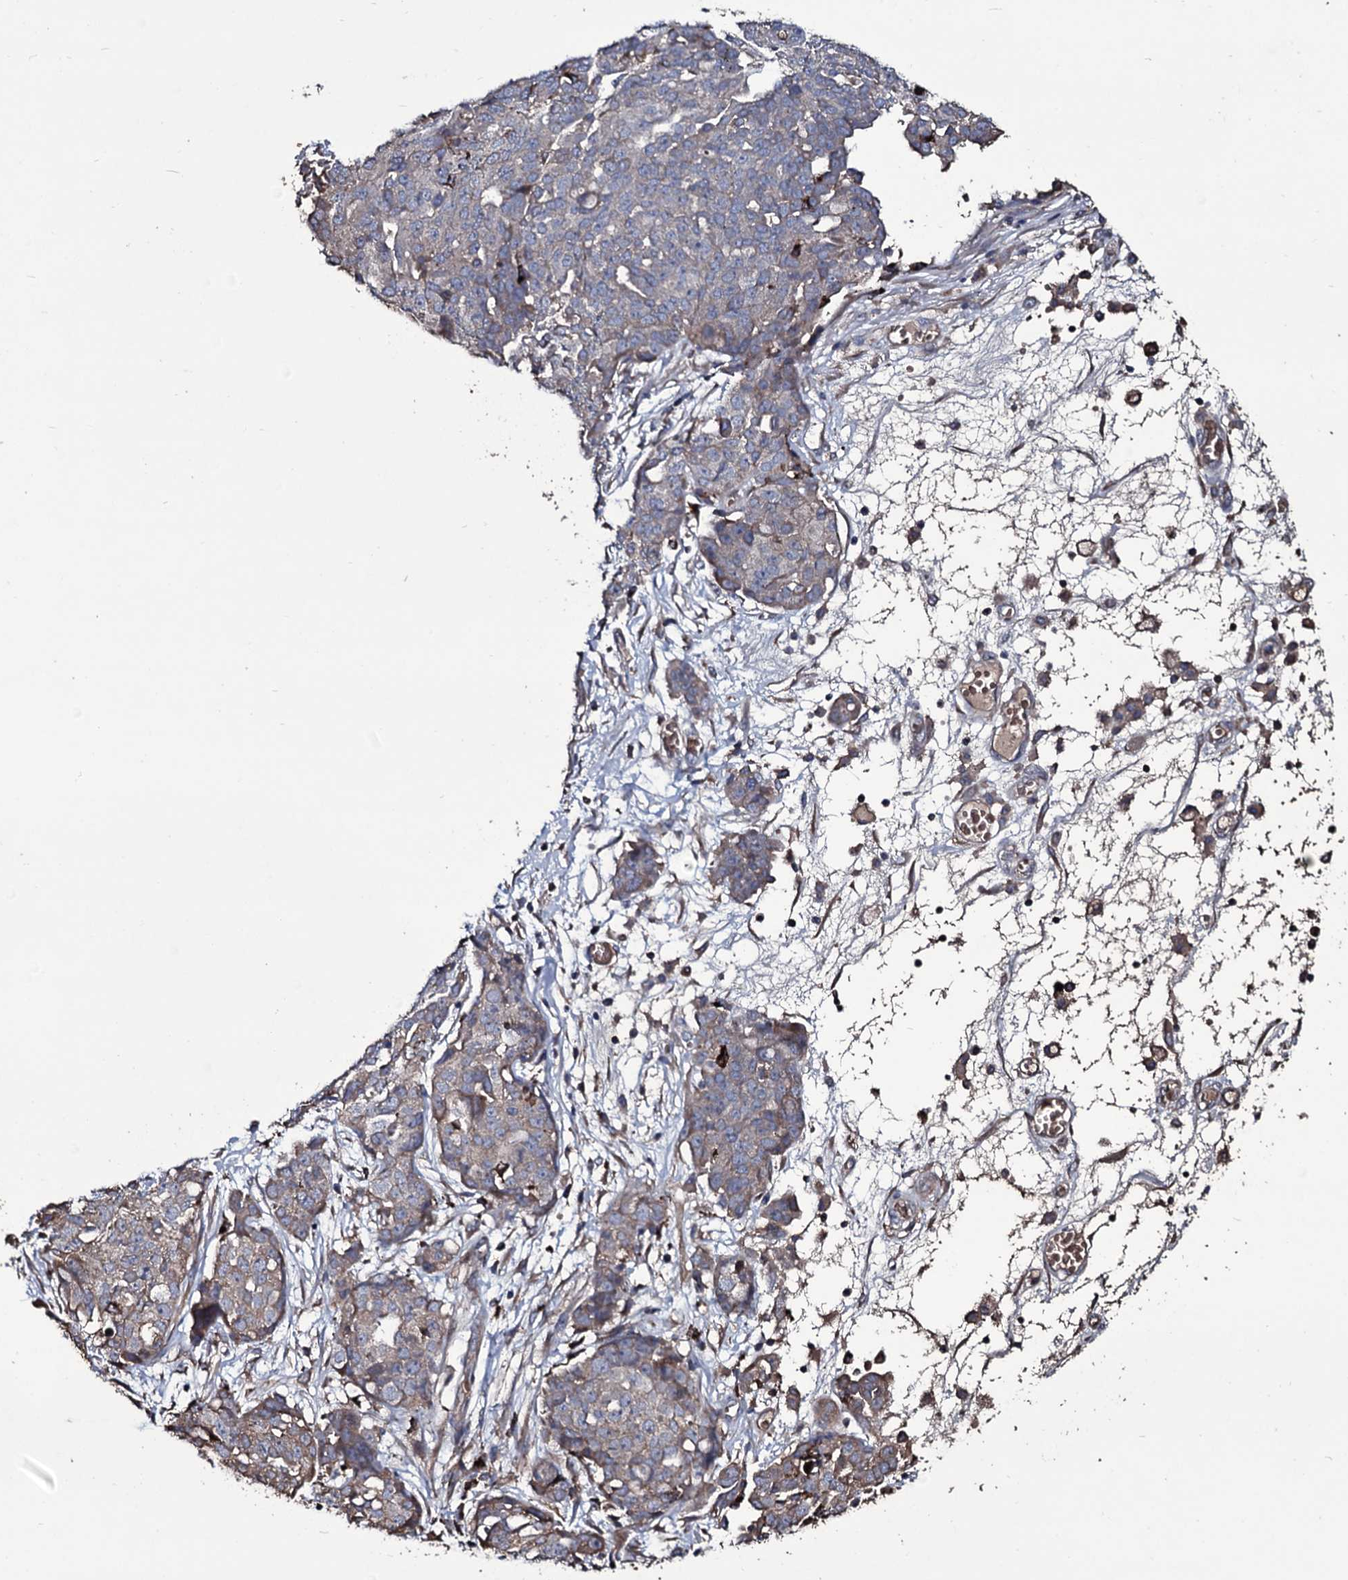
{"staining": {"intensity": "negative", "quantity": "none", "location": "none"}, "tissue": "ovarian cancer", "cell_type": "Tumor cells", "image_type": "cancer", "snomed": [{"axis": "morphology", "description": "Cystadenocarcinoma, serous, NOS"}, {"axis": "topography", "description": "Soft tissue"}, {"axis": "topography", "description": "Ovary"}], "caption": "The photomicrograph shows no significant expression in tumor cells of ovarian serous cystadenocarcinoma.", "gene": "ZSWIM8", "patient": {"sex": "female", "age": 57}}